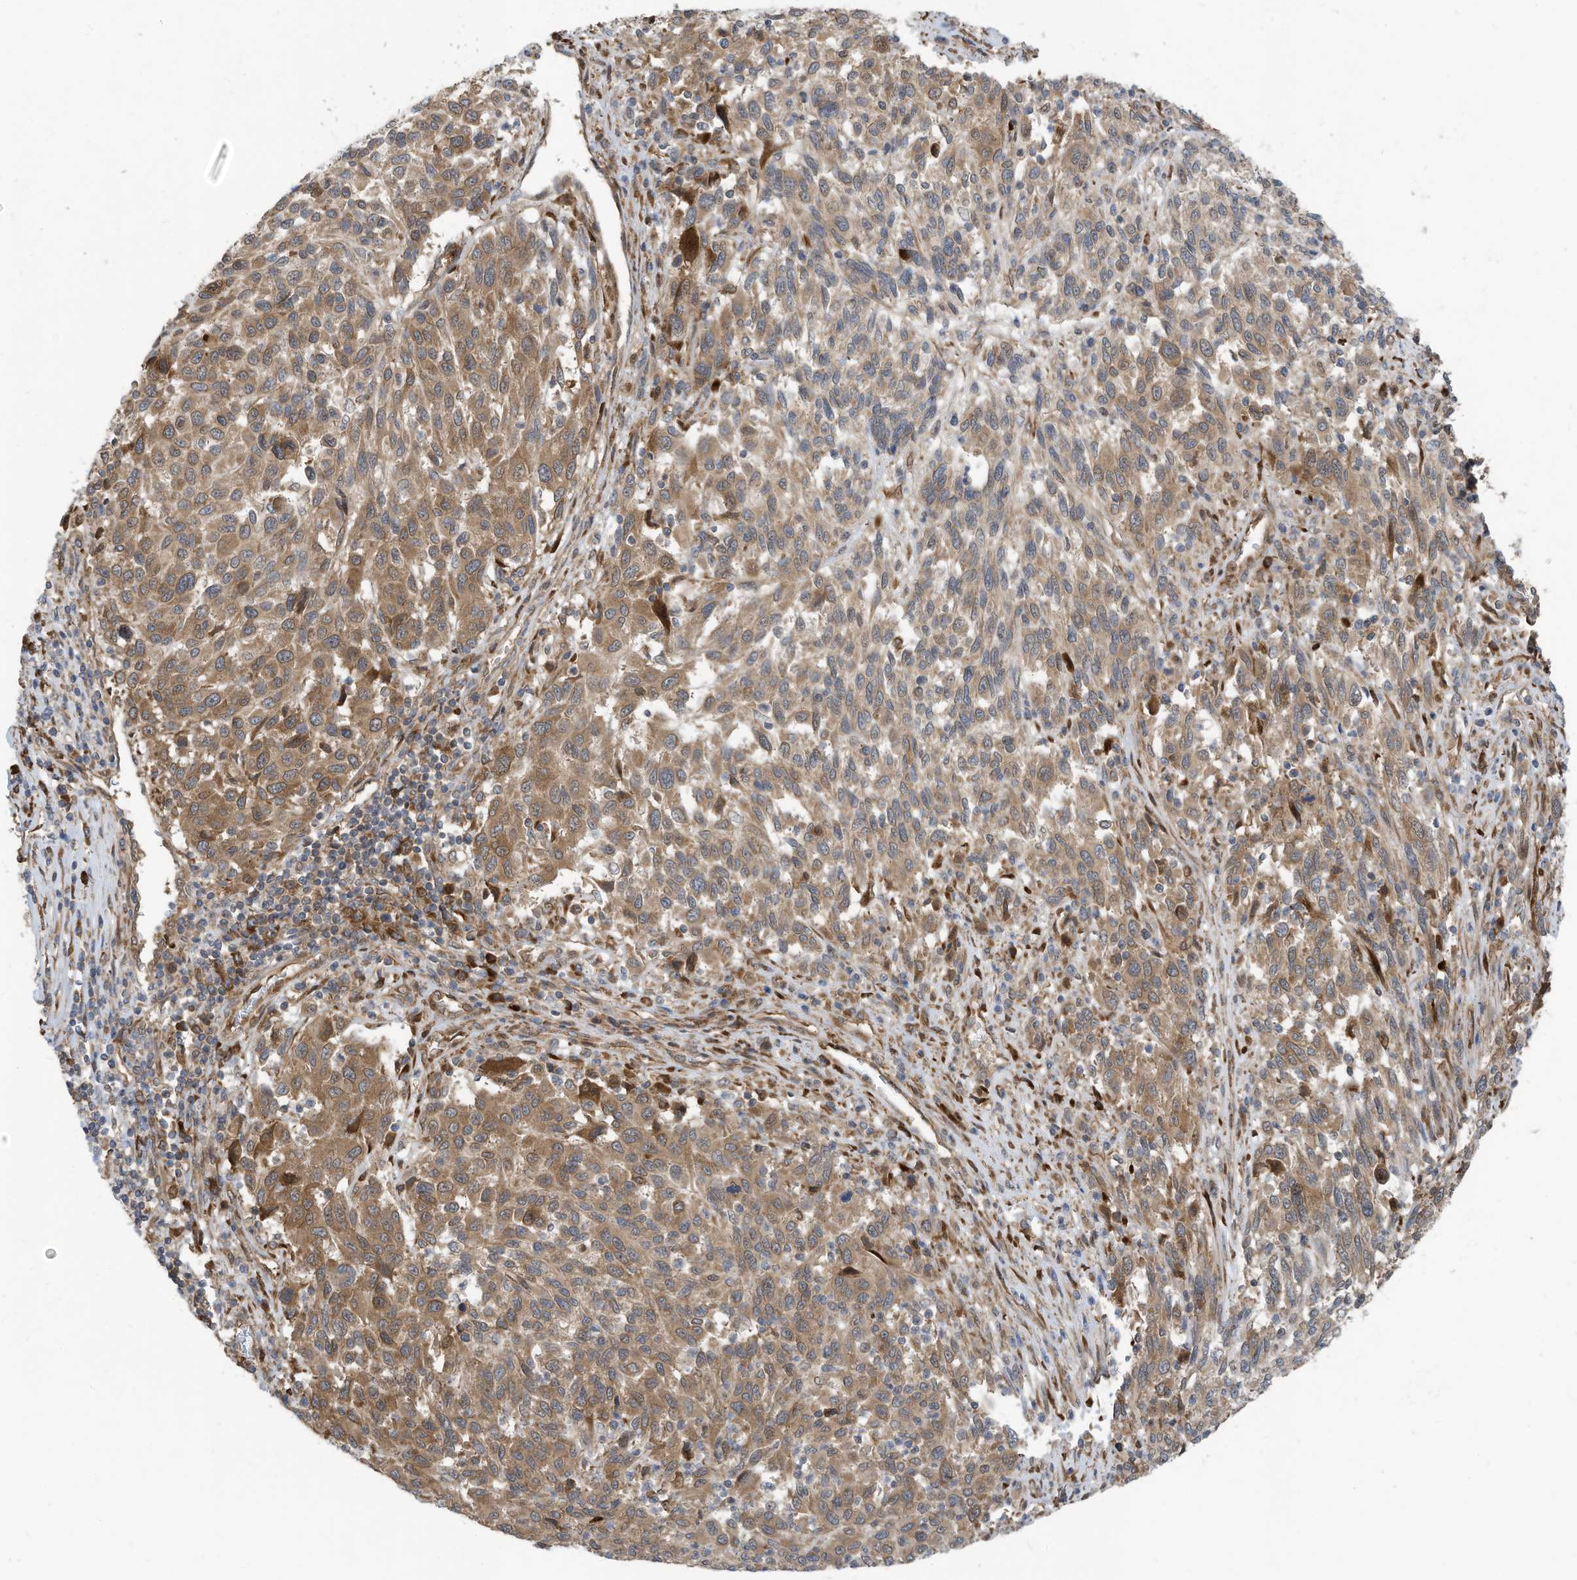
{"staining": {"intensity": "moderate", "quantity": ">75%", "location": "cytoplasmic/membranous"}, "tissue": "melanoma", "cell_type": "Tumor cells", "image_type": "cancer", "snomed": [{"axis": "morphology", "description": "Malignant melanoma, Metastatic site"}, {"axis": "topography", "description": "Lymph node"}], "caption": "A brown stain highlights moderate cytoplasmic/membranous expression of a protein in human malignant melanoma (metastatic site) tumor cells.", "gene": "USE1", "patient": {"sex": "male", "age": 61}}